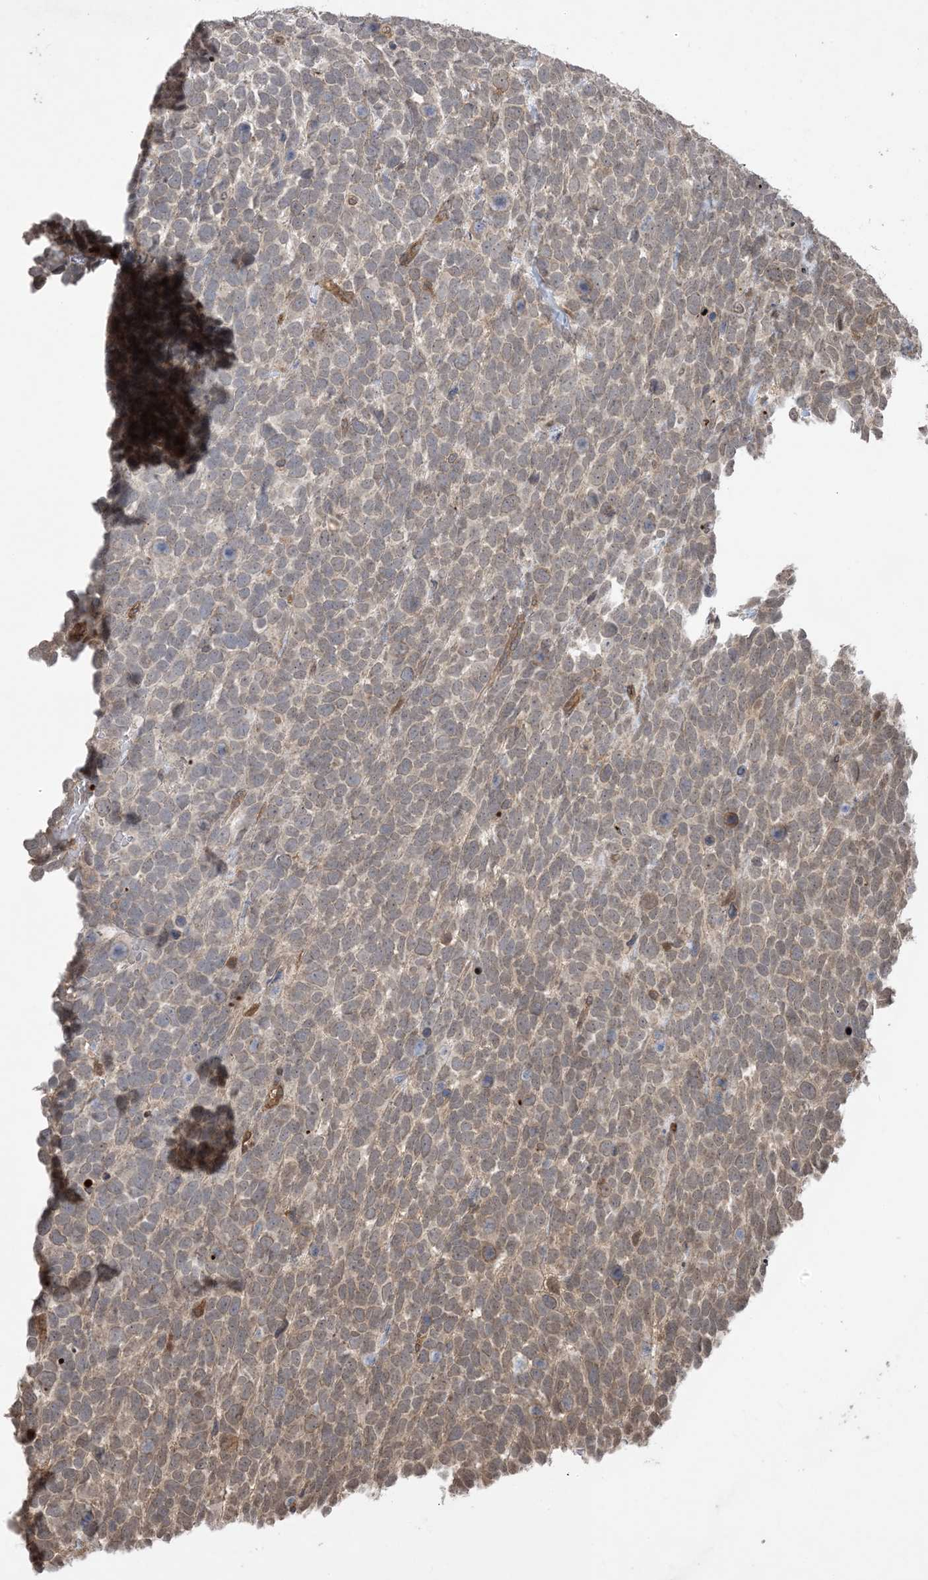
{"staining": {"intensity": "weak", "quantity": ">75%", "location": "cytoplasmic/membranous"}, "tissue": "urothelial cancer", "cell_type": "Tumor cells", "image_type": "cancer", "snomed": [{"axis": "morphology", "description": "Urothelial carcinoma, High grade"}, {"axis": "topography", "description": "Urinary bladder"}], "caption": "The image reveals immunohistochemical staining of urothelial carcinoma (high-grade). There is weak cytoplasmic/membranous positivity is present in approximately >75% of tumor cells.", "gene": "ZNF511", "patient": {"sex": "female", "age": 82}}